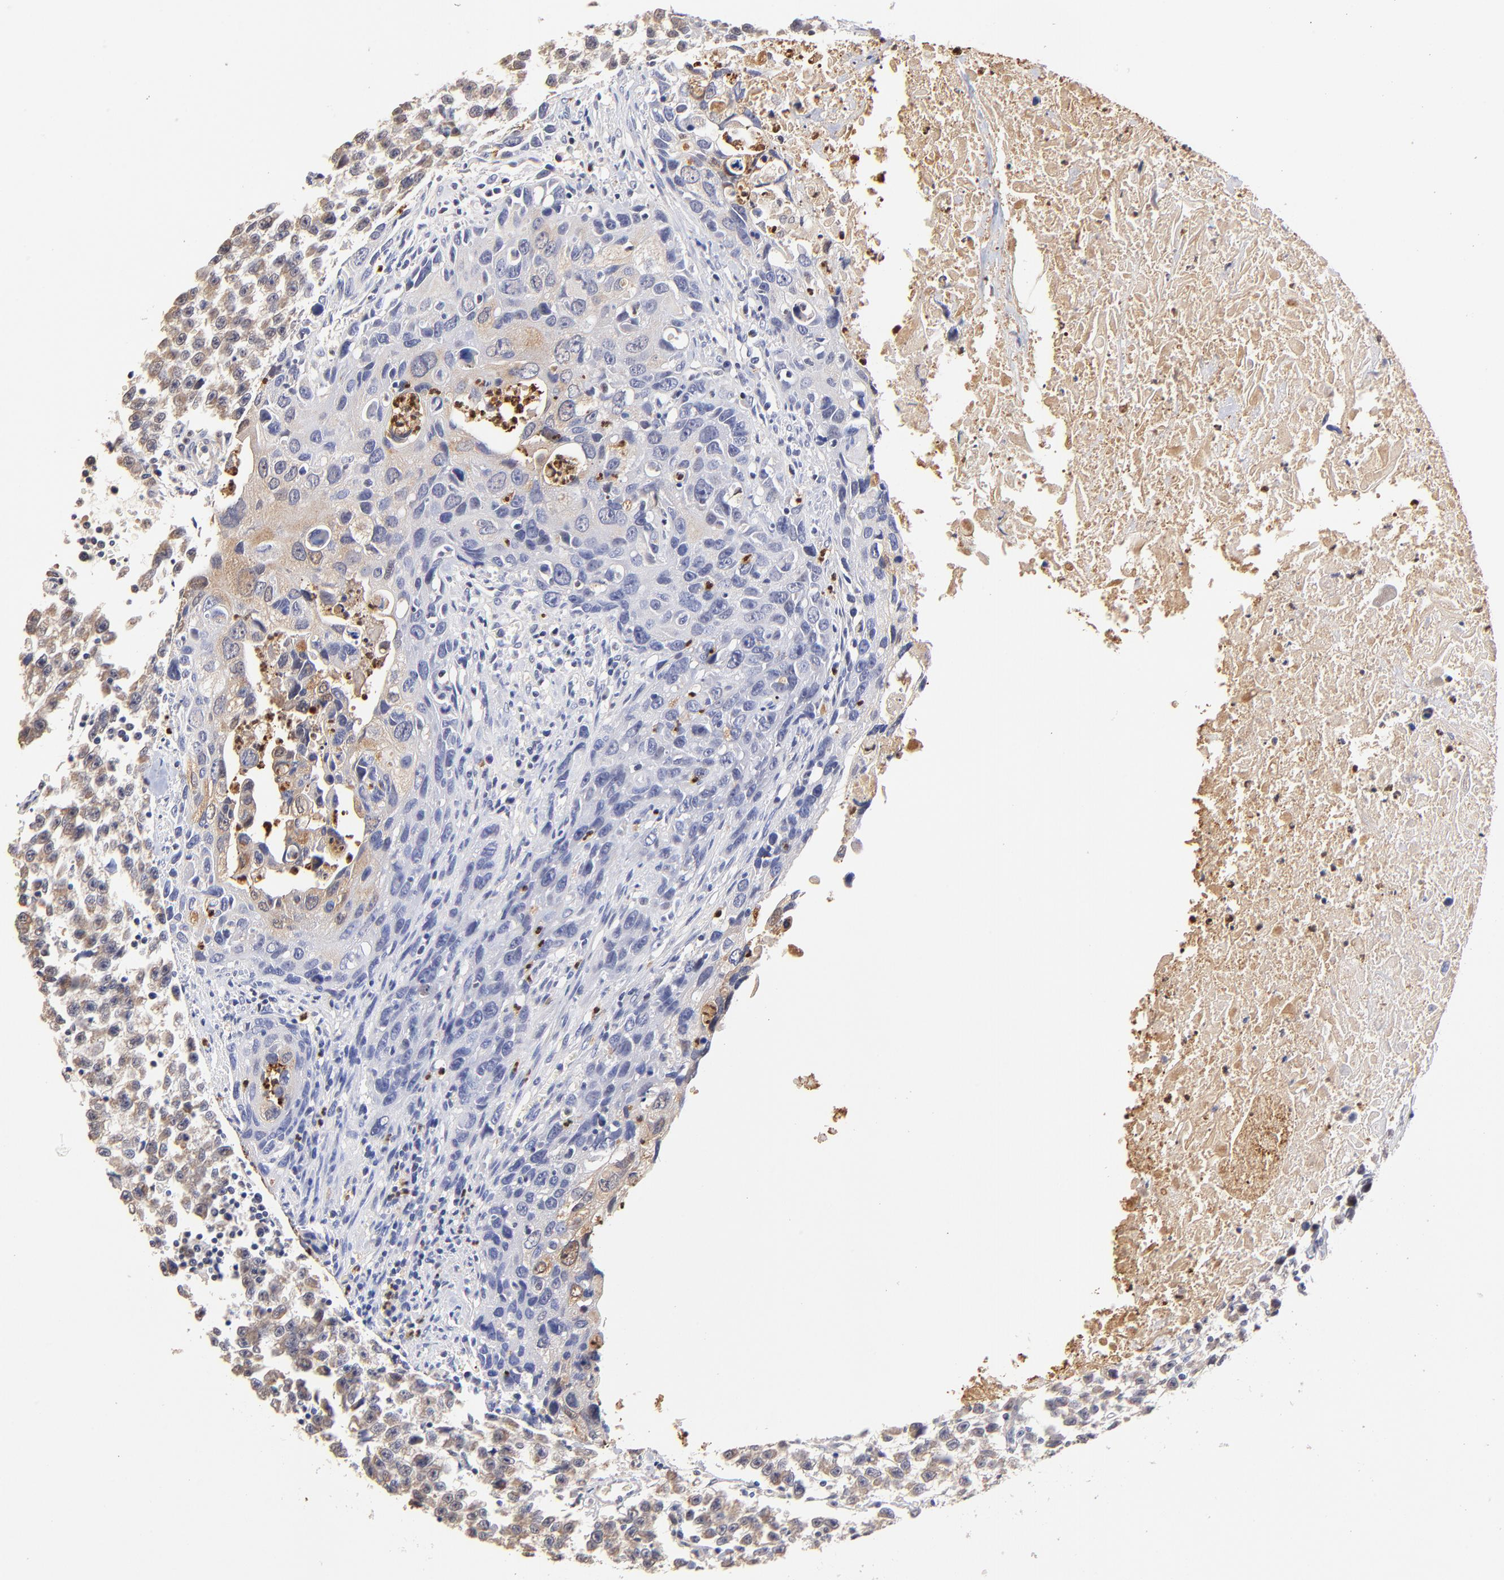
{"staining": {"intensity": "weak", "quantity": ">75%", "location": "cytoplasmic/membranous"}, "tissue": "urothelial cancer", "cell_type": "Tumor cells", "image_type": "cancer", "snomed": [{"axis": "morphology", "description": "Urothelial carcinoma, High grade"}, {"axis": "topography", "description": "Urinary bladder"}], "caption": "The histopathology image reveals staining of urothelial cancer, revealing weak cytoplasmic/membranous protein expression (brown color) within tumor cells. (DAB IHC with brightfield microscopy, high magnification).", "gene": "BBOF1", "patient": {"sex": "male", "age": 71}}